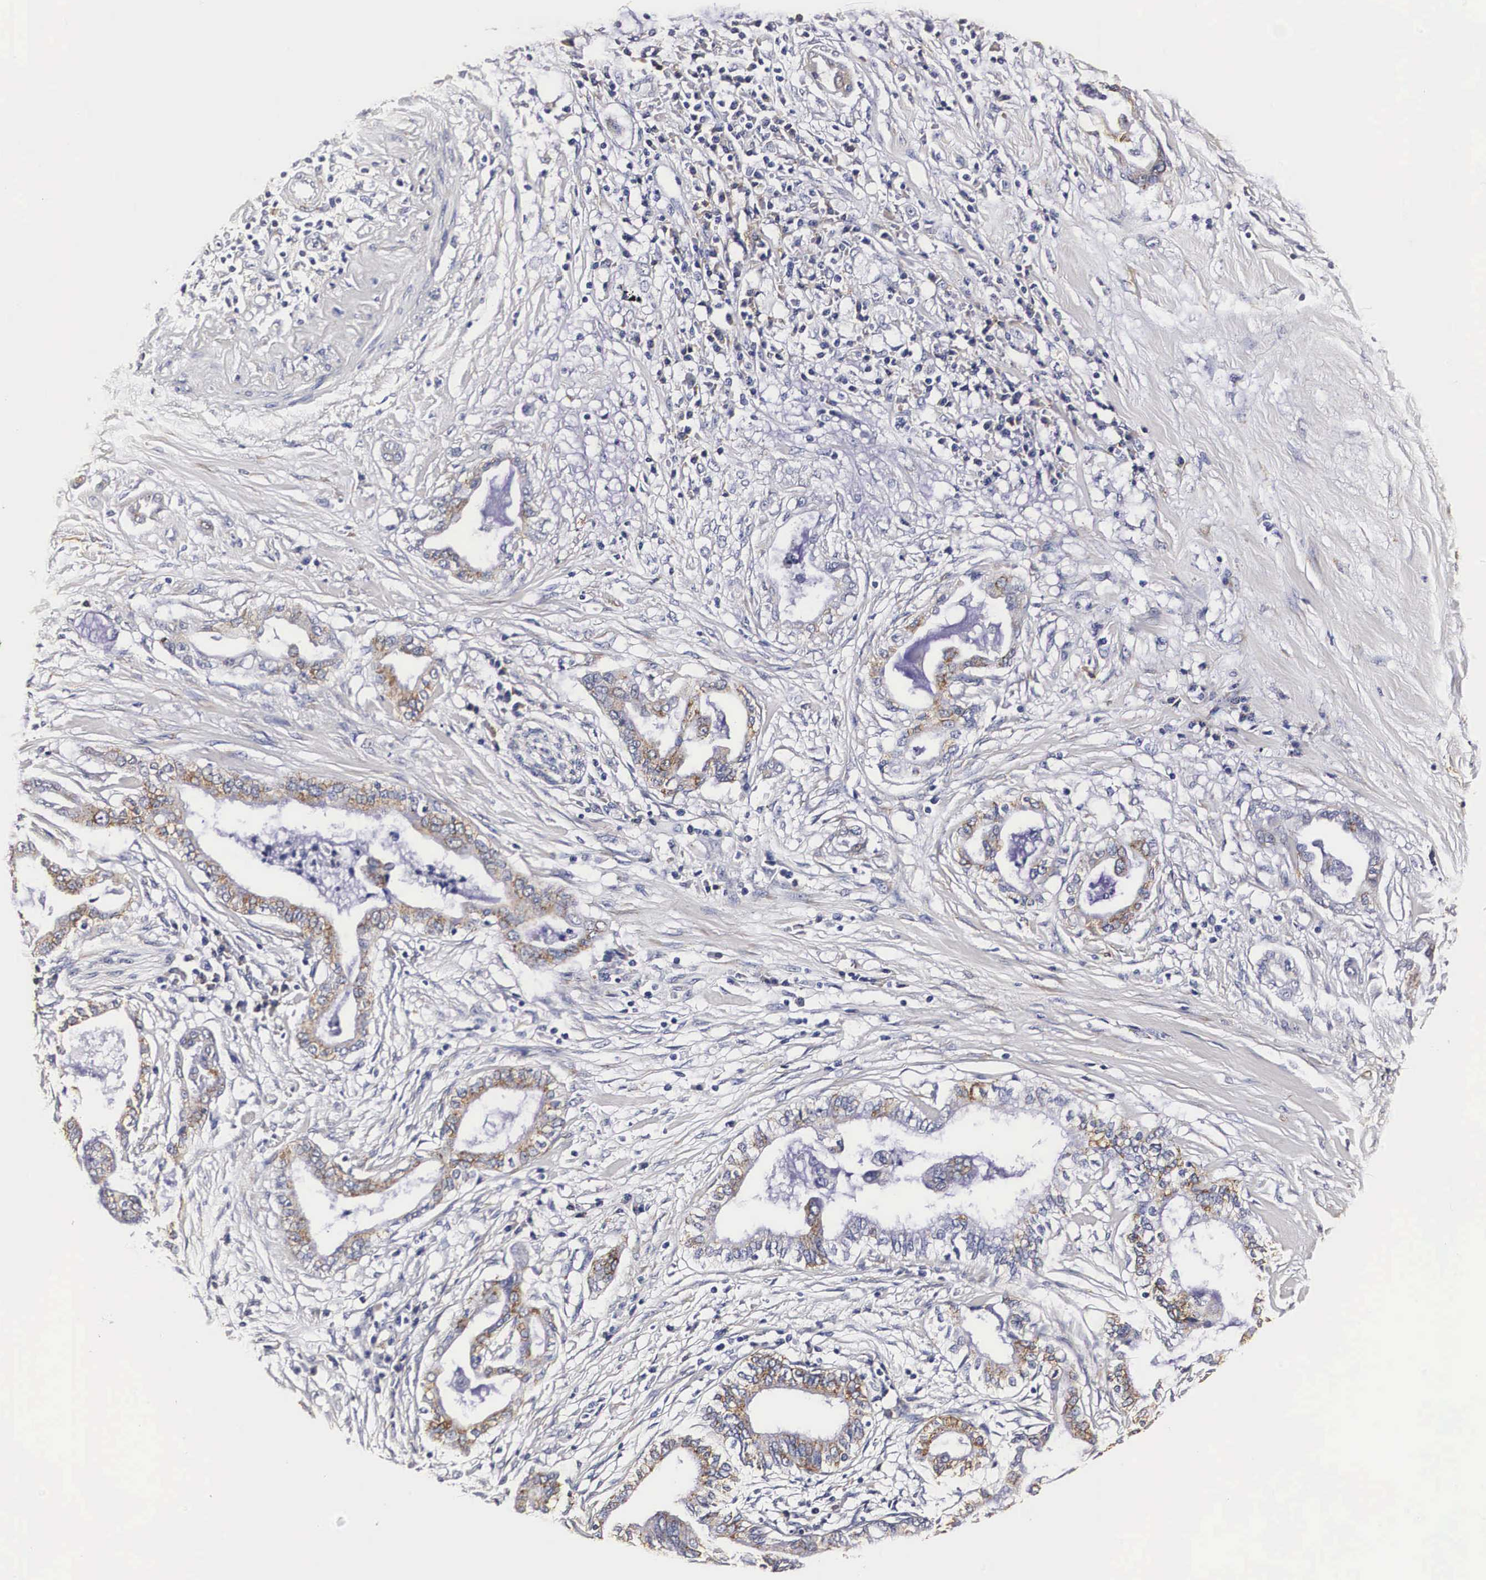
{"staining": {"intensity": "moderate", "quantity": "25%-75%", "location": "cytoplasmic/membranous"}, "tissue": "pancreatic cancer", "cell_type": "Tumor cells", "image_type": "cancer", "snomed": [{"axis": "morphology", "description": "Adenocarcinoma, NOS"}, {"axis": "topography", "description": "Pancreas"}], "caption": "Protein expression analysis of pancreatic cancer (adenocarcinoma) demonstrates moderate cytoplasmic/membranous expression in about 25%-75% of tumor cells.", "gene": "CKAP4", "patient": {"sex": "female", "age": 64}}